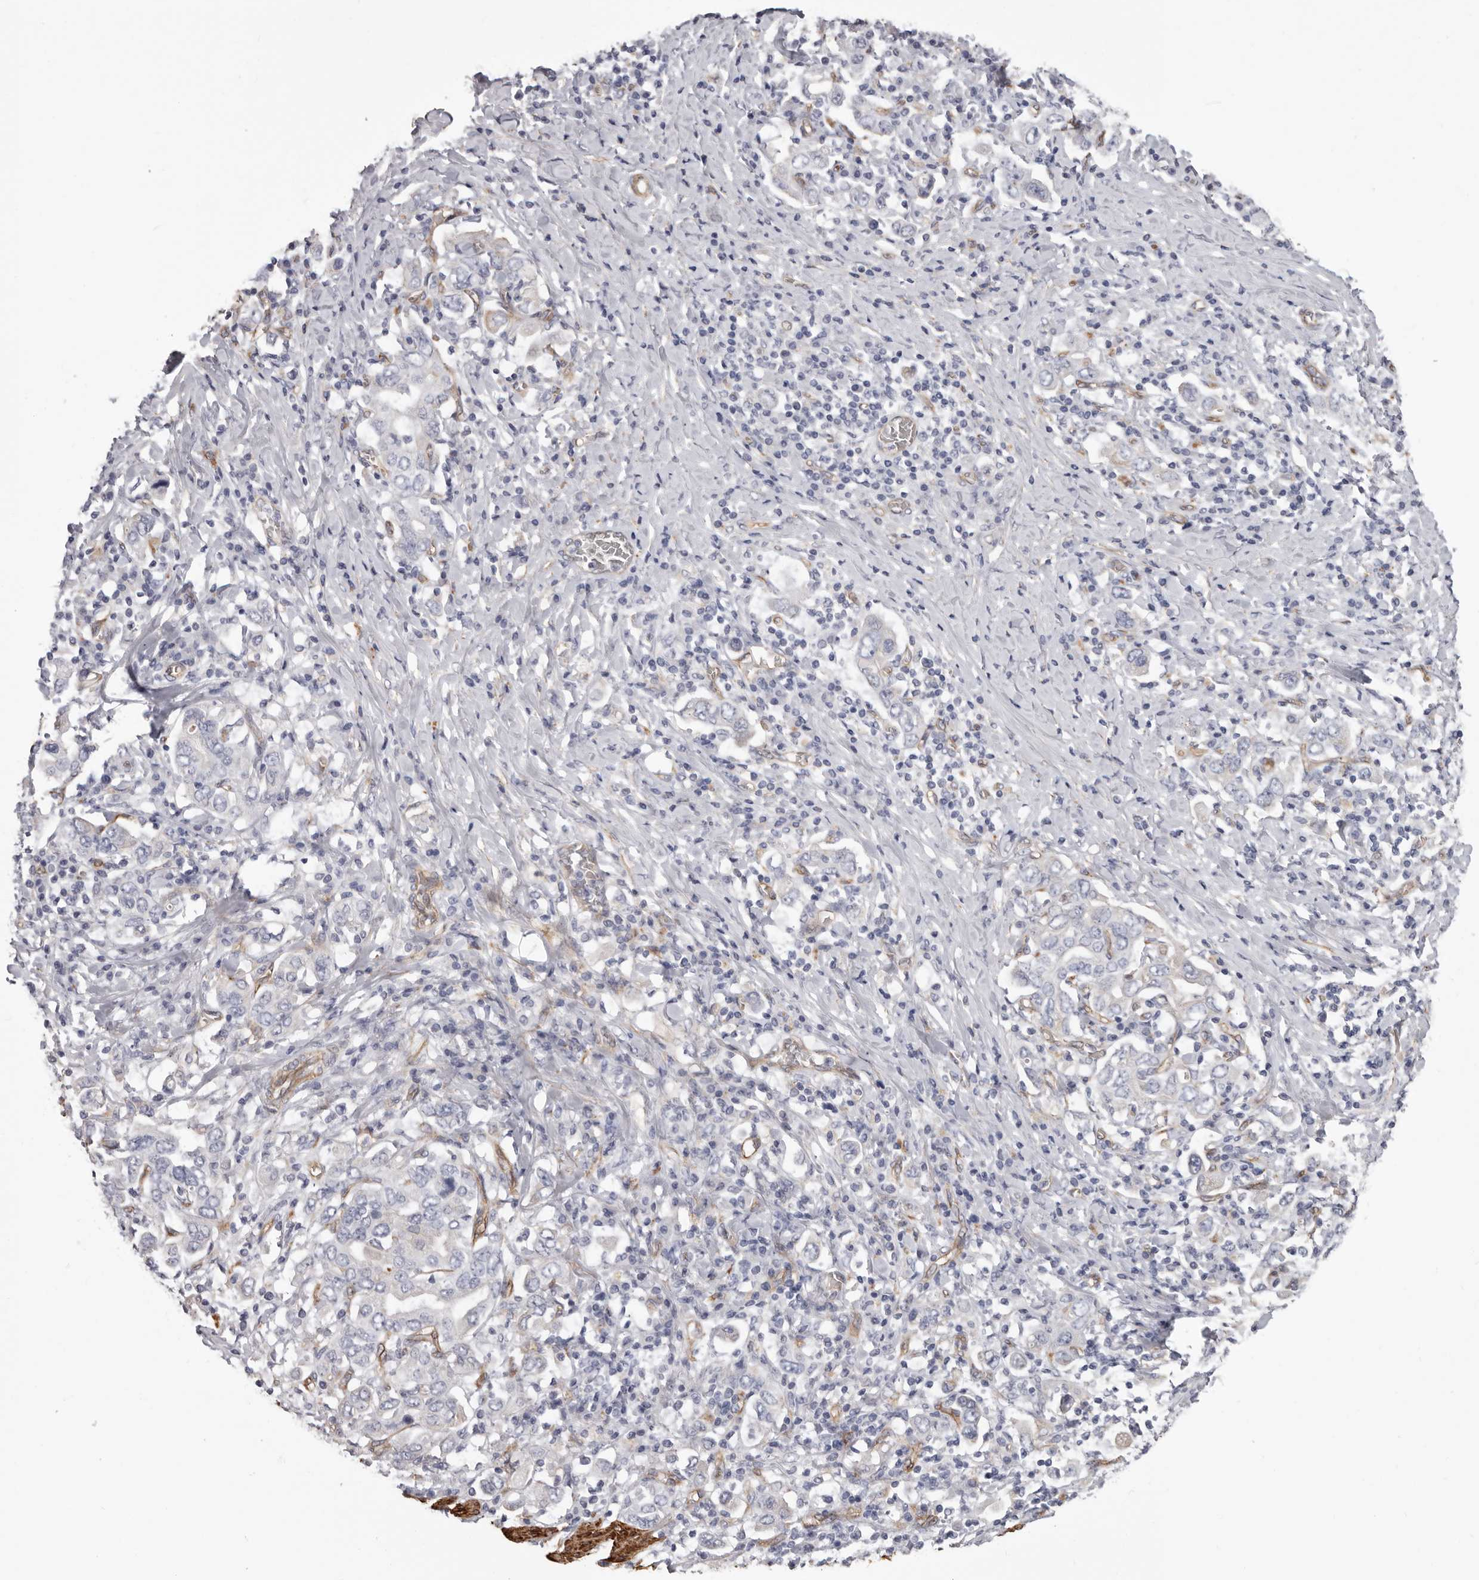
{"staining": {"intensity": "negative", "quantity": "none", "location": "none"}, "tissue": "stomach cancer", "cell_type": "Tumor cells", "image_type": "cancer", "snomed": [{"axis": "morphology", "description": "Adenocarcinoma, NOS"}, {"axis": "topography", "description": "Stomach, upper"}], "caption": "Immunohistochemistry image of human stomach cancer stained for a protein (brown), which displays no staining in tumor cells.", "gene": "ADGRL4", "patient": {"sex": "male", "age": 62}}